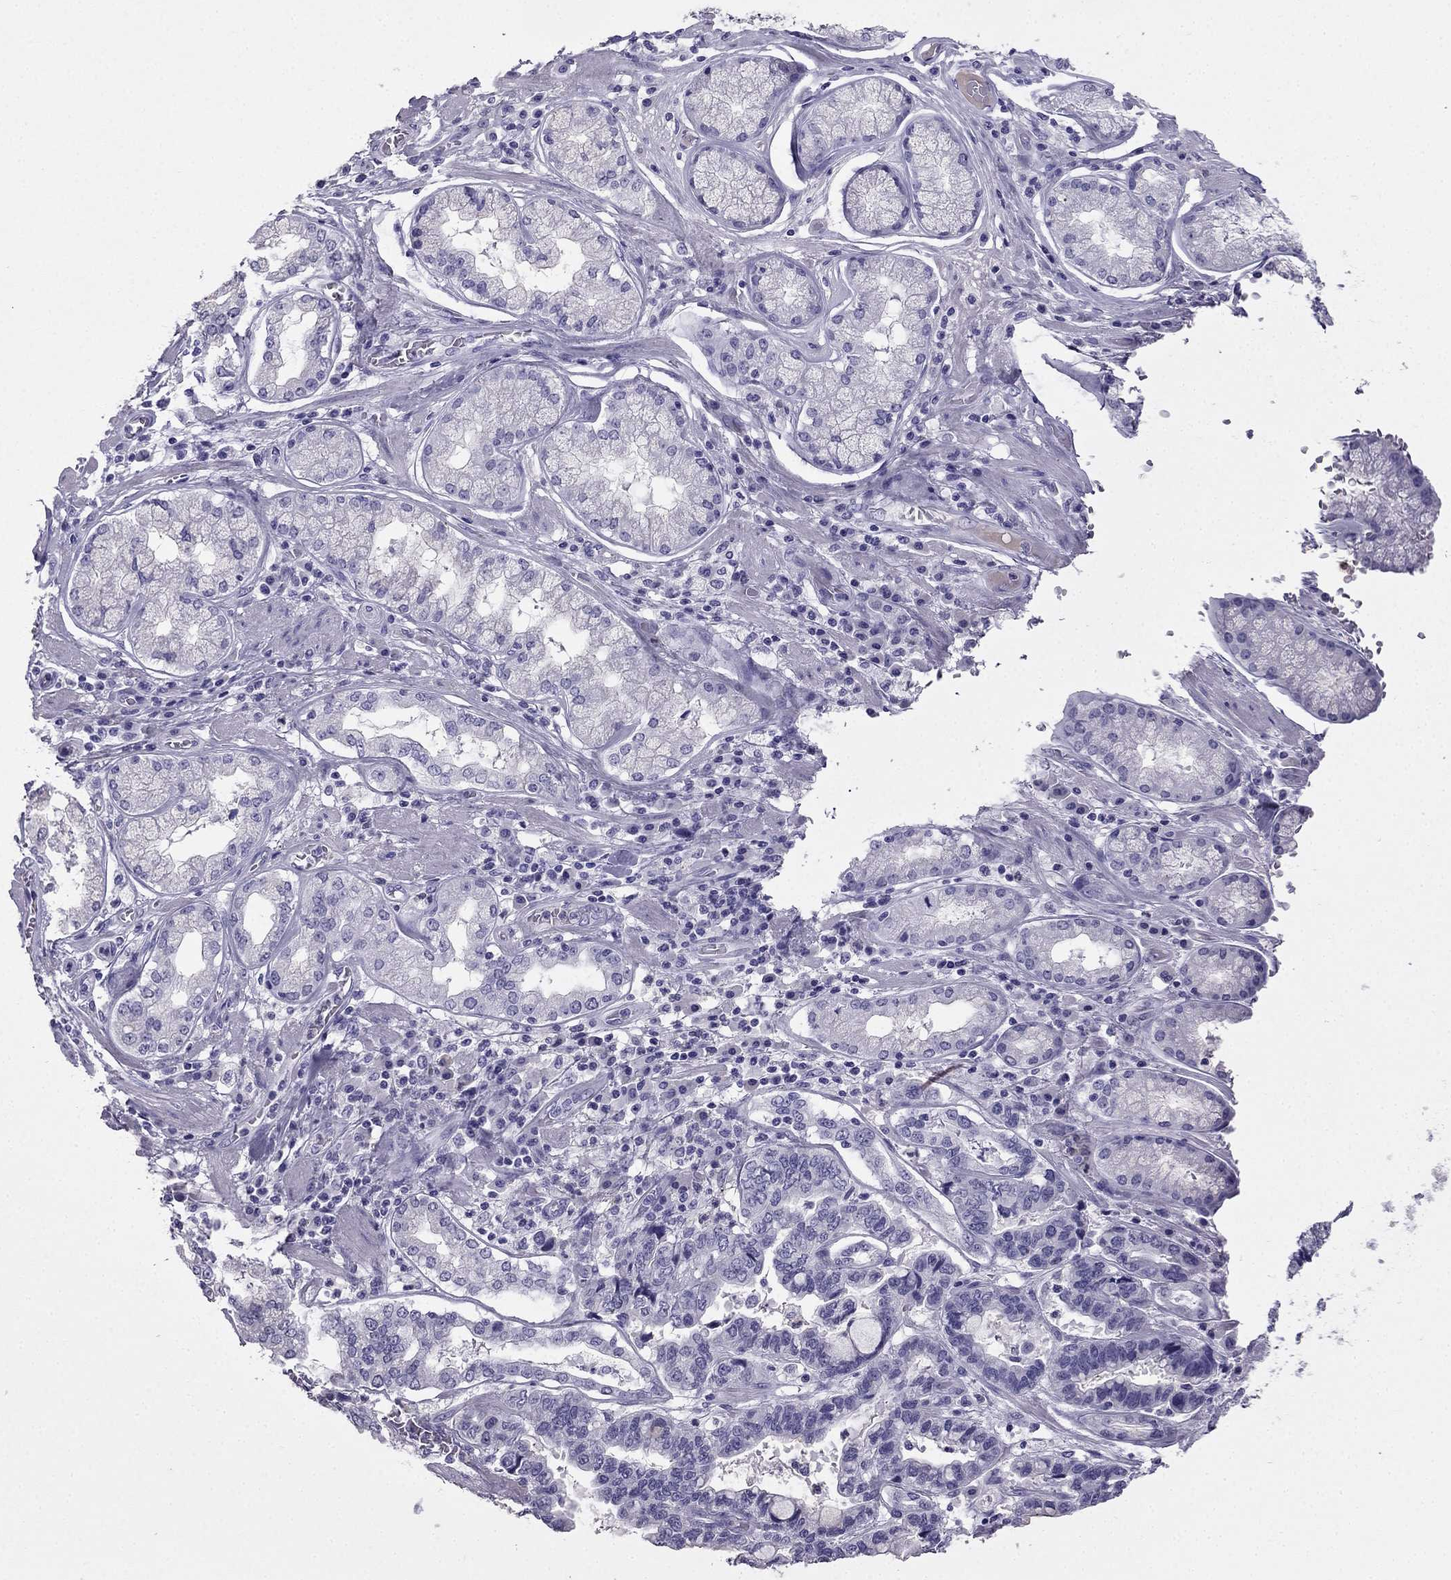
{"staining": {"intensity": "negative", "quantity": "none", "location": "none"}, "tissue": "stomach cancer", "cell_type": "Tumor cells", "image_type": "cancer", "snomed": [{"axis": "morphology", "description": "Adenocarcinoma, NOS"}, {"axis": "topography", "description": "Stomach, lower"}], "caption": "DAB (3,3'-diaminobenzidine) immunohistochemical staining of human stomach cancer (adenocarcinoma) demonstrates no significant expression in tumor cells. Brightfield microscopy of IHC stained with DAB (3,3'-diaminobenzidine) (brown) and hematoxylin (blue), captured at high magnification.", "gene": "CDHR4", "patient": {"sex": "female", "age": 76}}